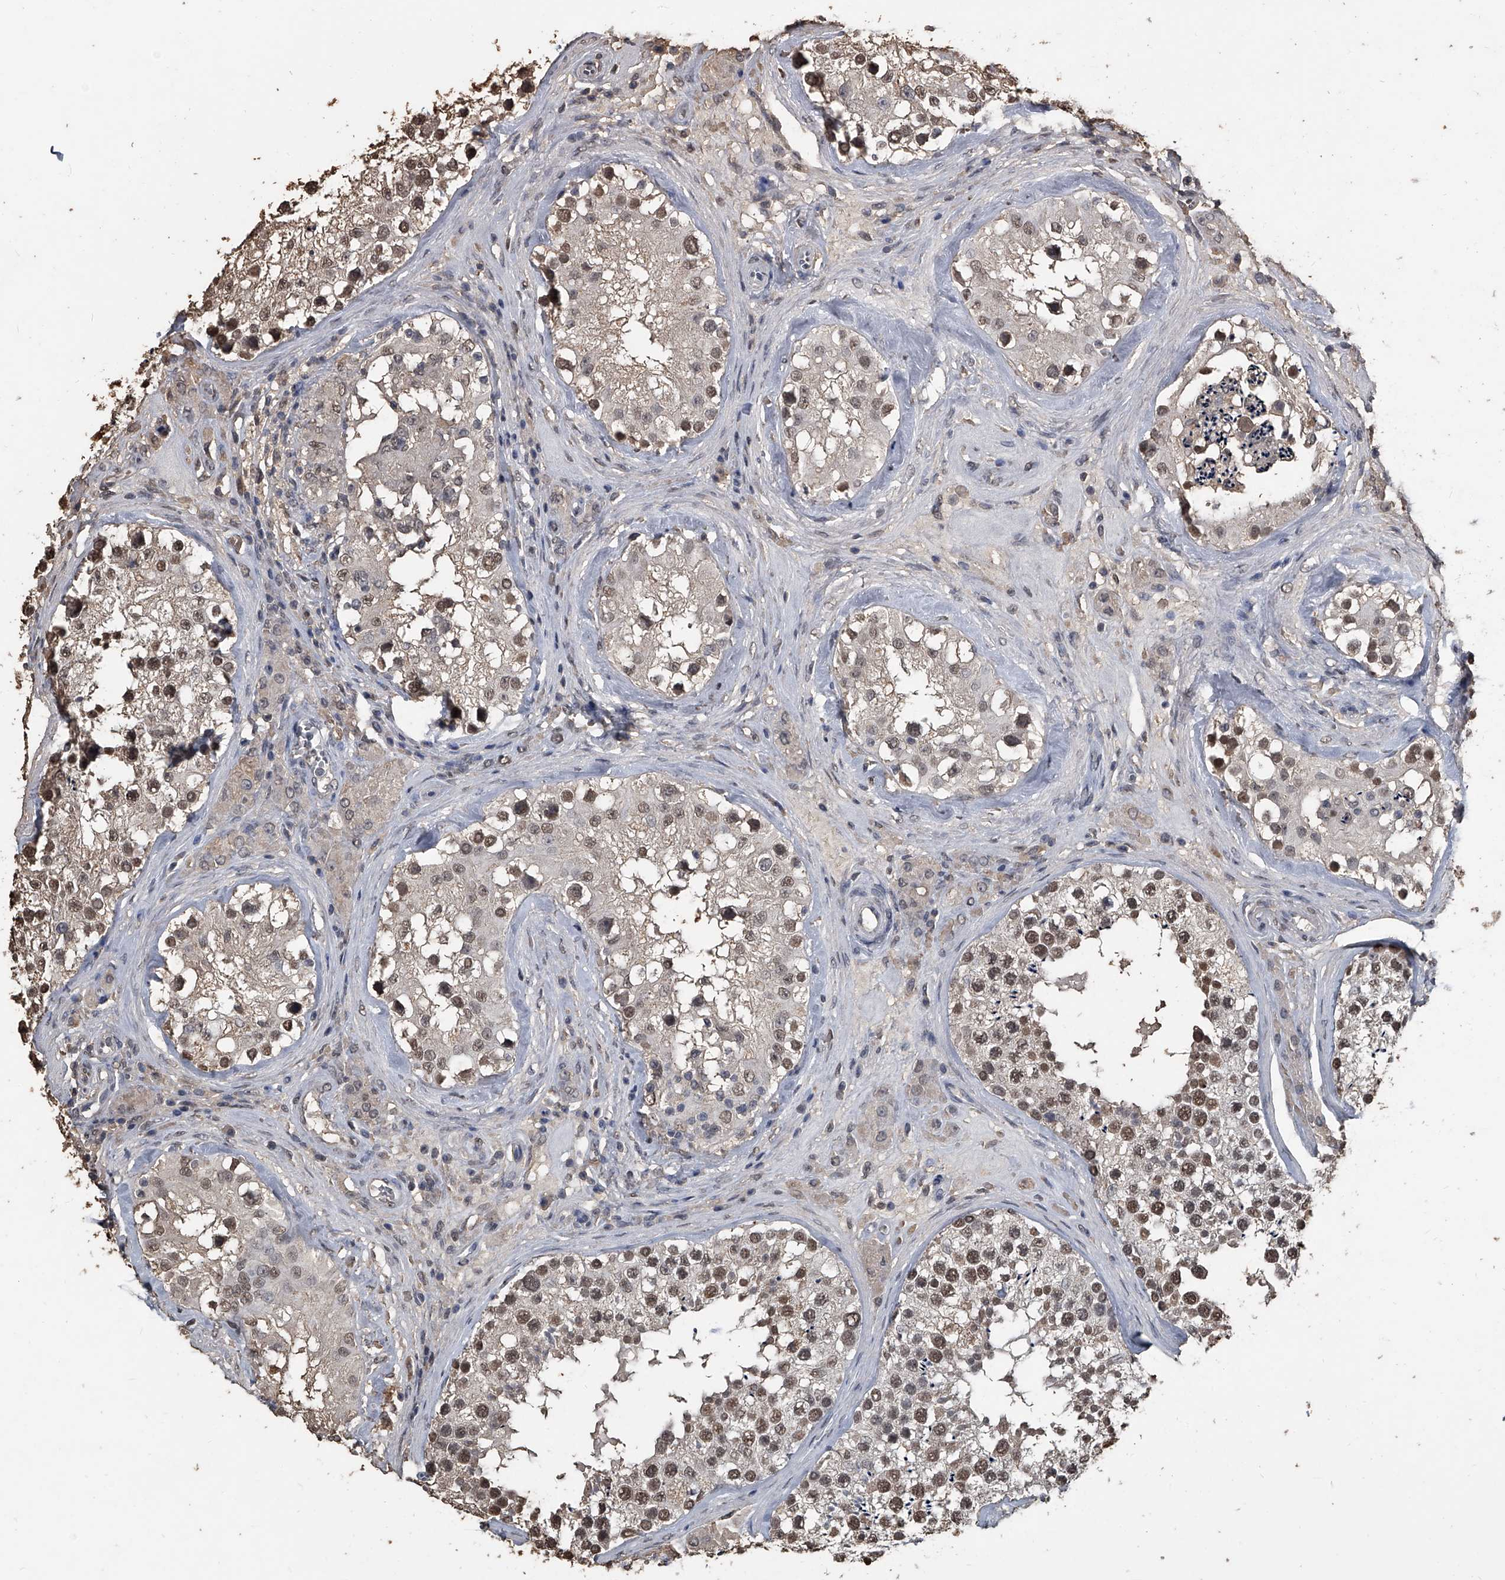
{"staining": {"intensity": "moderate", "quantity": ">75%", "location": "nuclear"}, "tissue": "testis", "cell_type": "Cells in seminiferous ducts", "image_type": "normal", "snomed": [{"axis": "morphology", "description": "Normal tissue, NOS"}, {"axis": "topography", "description": "Testis"}], "caption": "Testis stained with IHC displays moderate nuclear positivity in about >75% of cells in seminiferous ducts.", "gene": "MATR3", "patient": {"sex": "male", "age": 46}}